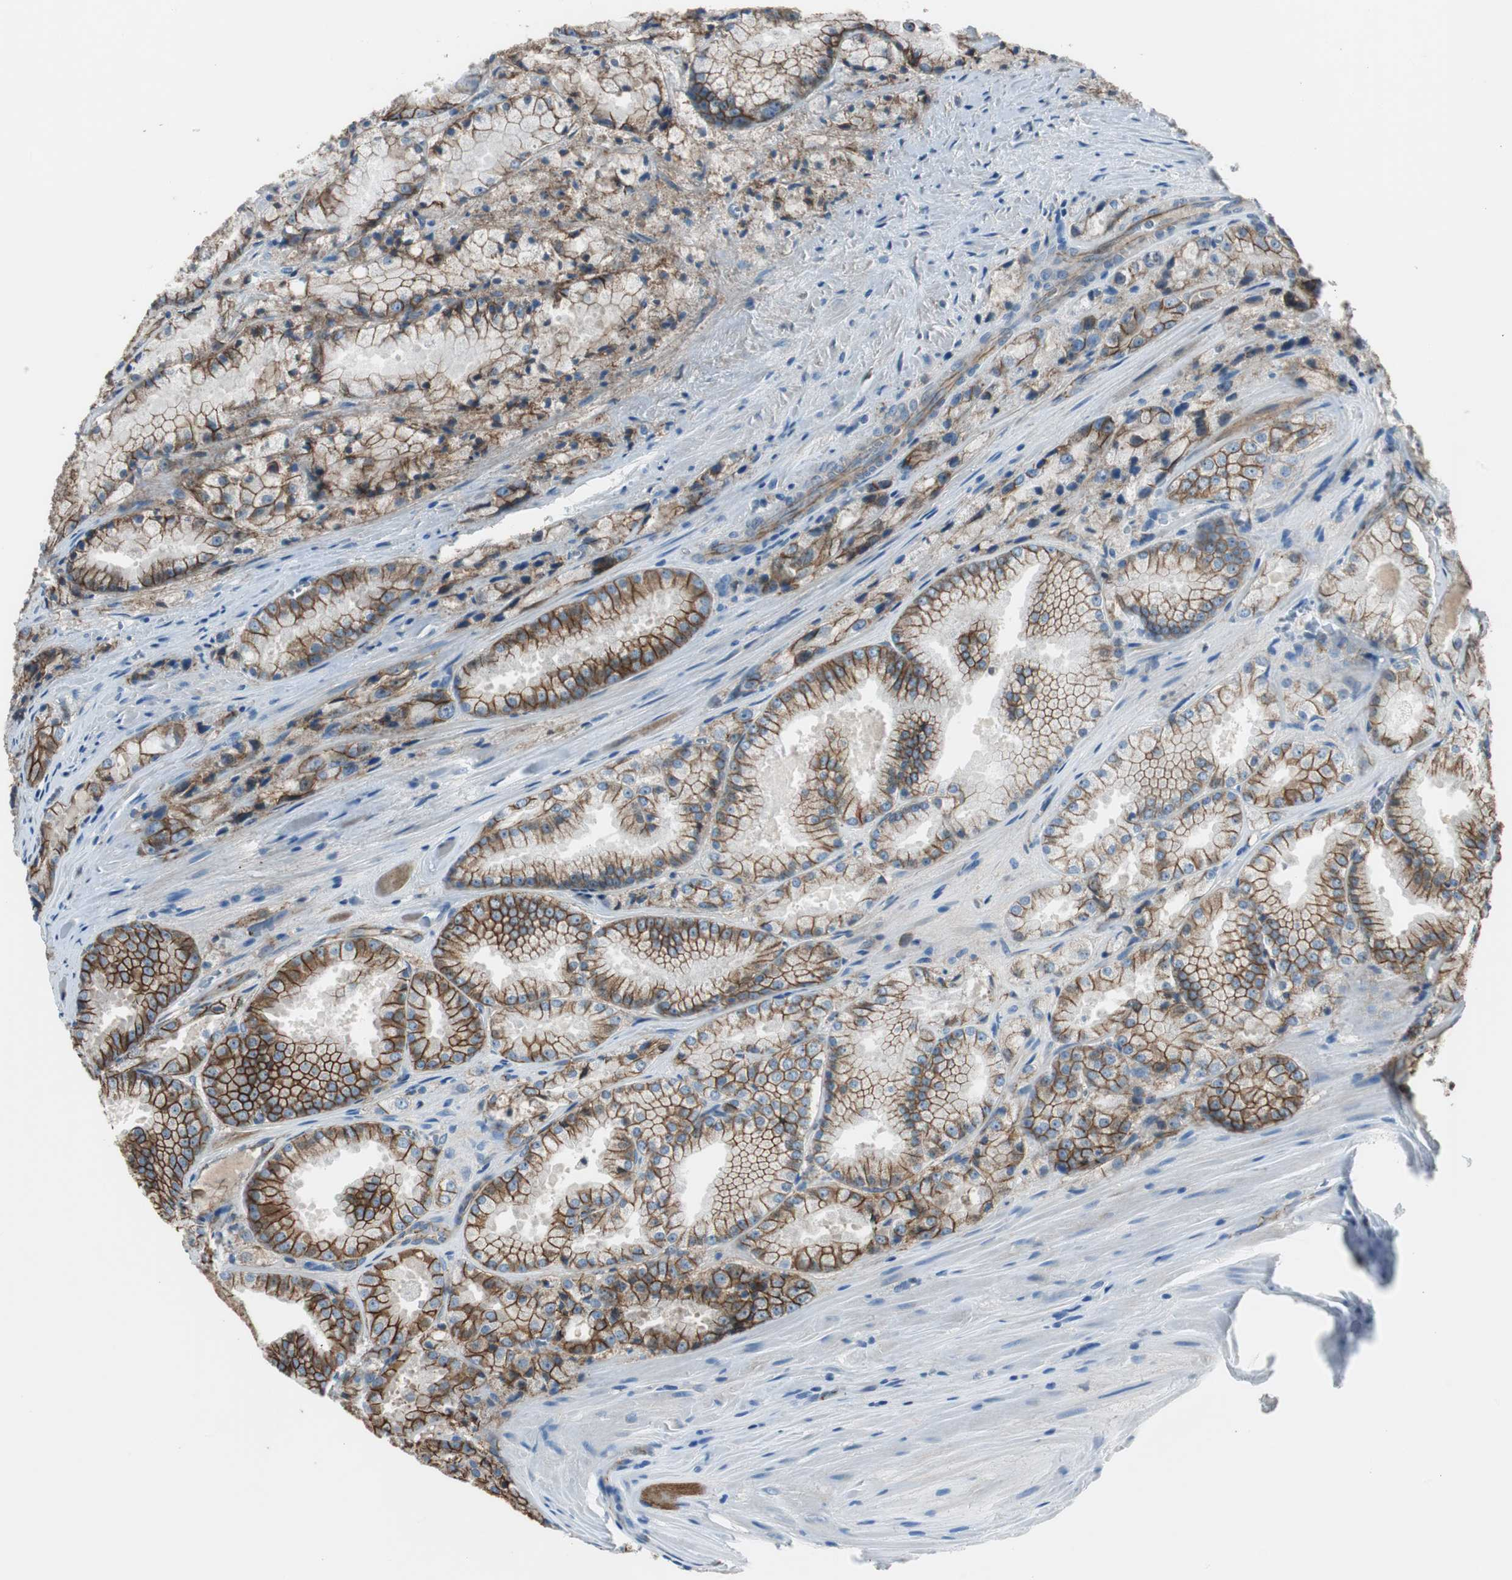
{"staining": {"intensity": "strong", "quantity": ">75%", "location": "cytoplasmic/membranous"}, "tissue": "prostate cancer", "cell_type": "Tumor cells", "image_type": "cancer", "snomed": [{"axis": "morphology", "description": "Adenocarcinoma, Low grade"}, {"axis": "topography", "description": "Prostate"}], "caption": "Prostate adenocarcinoma (low-grade) stained with immunohistochemistry (IHC) reveals strong cytoplasmic/membranous staining in approximately >75% of tumor cells.", "gene": "STXBP4", "patient": {"sex": "male", "age": 64}}